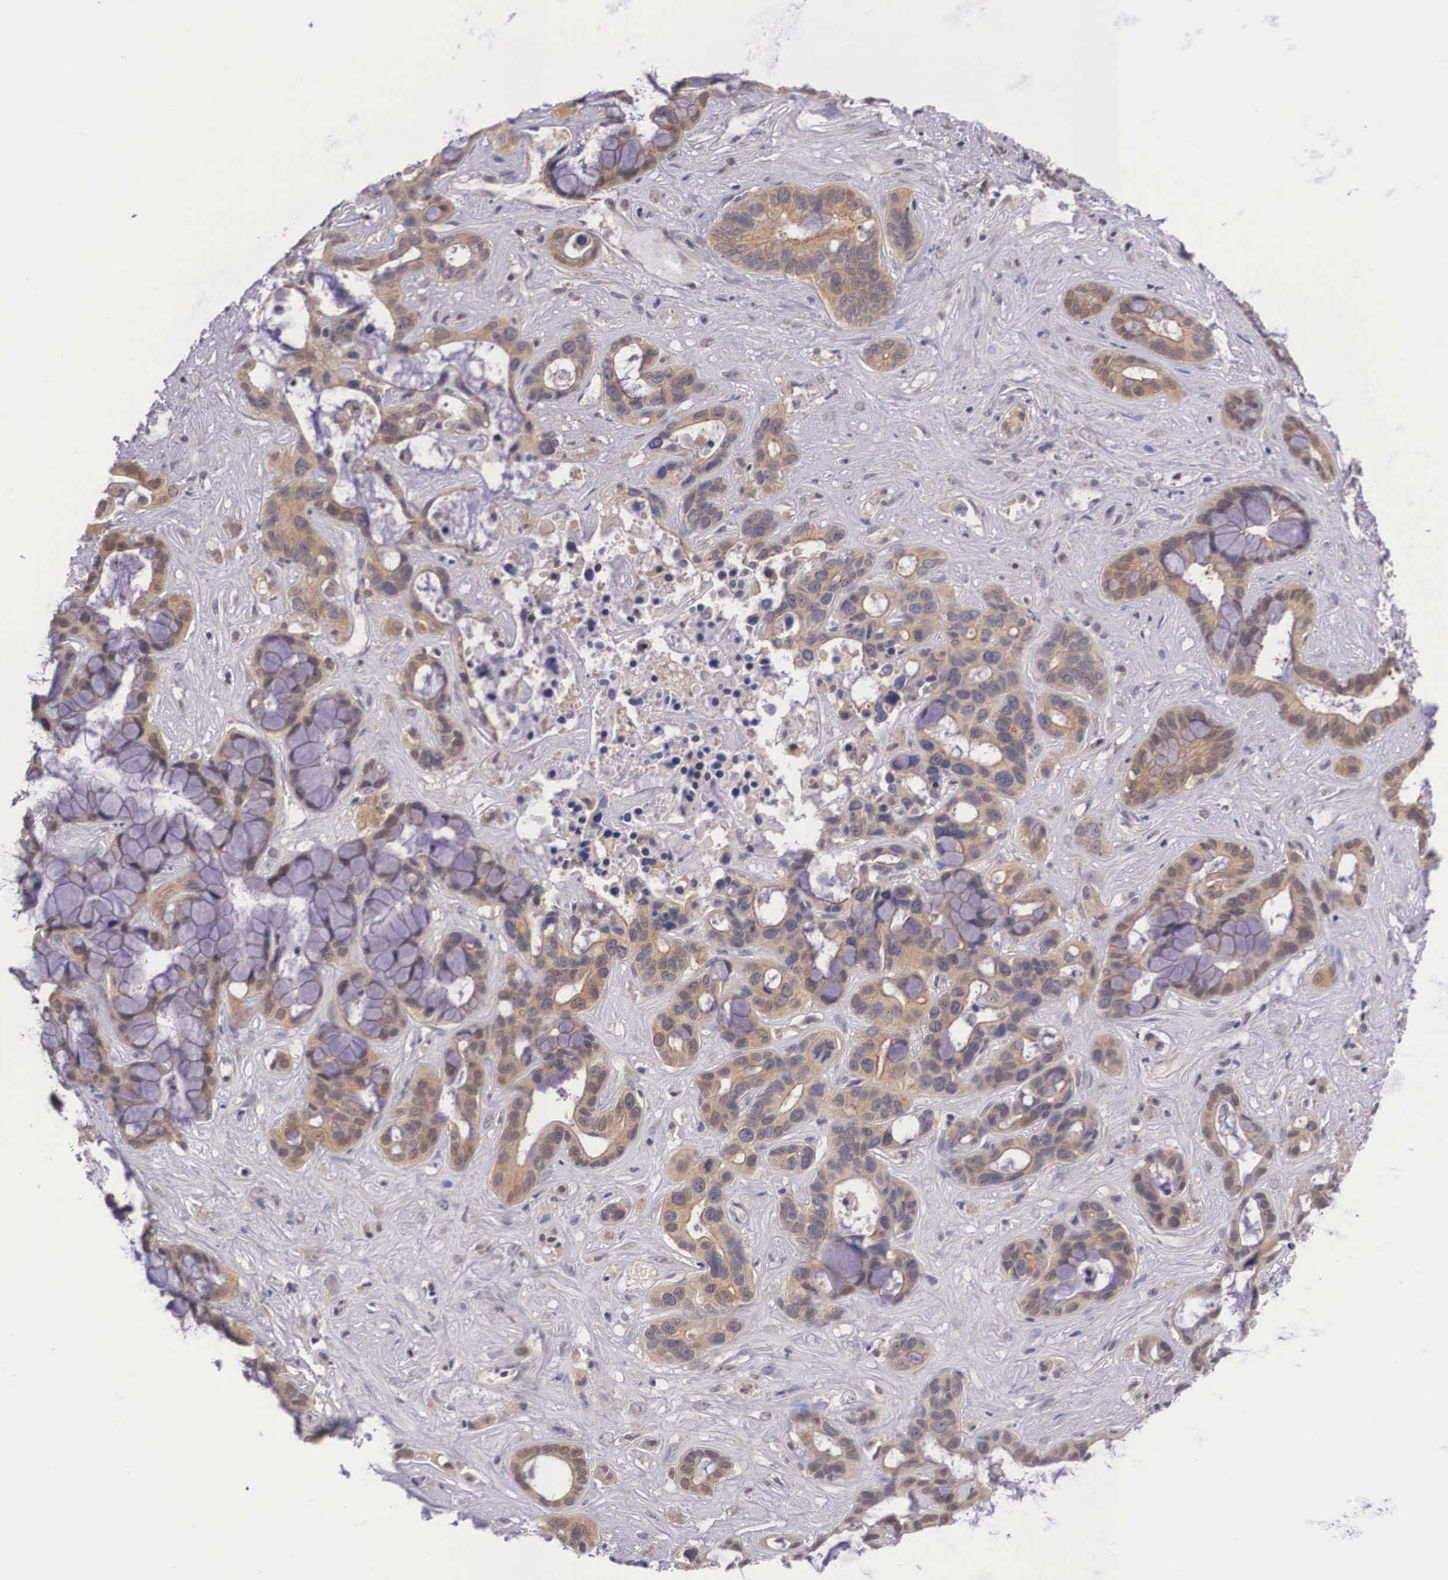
{"staining": {"intensity": "moderate", "quantity": ">75%", "location": "cytoplasmic/membranous"}, "tissue": "liver cancer", "cell_type": "Tumor cells", "image_type": "cancer", "snomed": [{"axis": "morphology", "description": "Cholangiocarcinoma"}, {"axis": "topography", "description": "Liver"}], "caption": "A histopathology image of human liver cholangiocarcinoma stained for a protein demonstrates moderate cytoplasmic/membranous brown staining in tumor cells.", "gene": "IGBP1", "patient": {"sex": "female", "age": 65}}